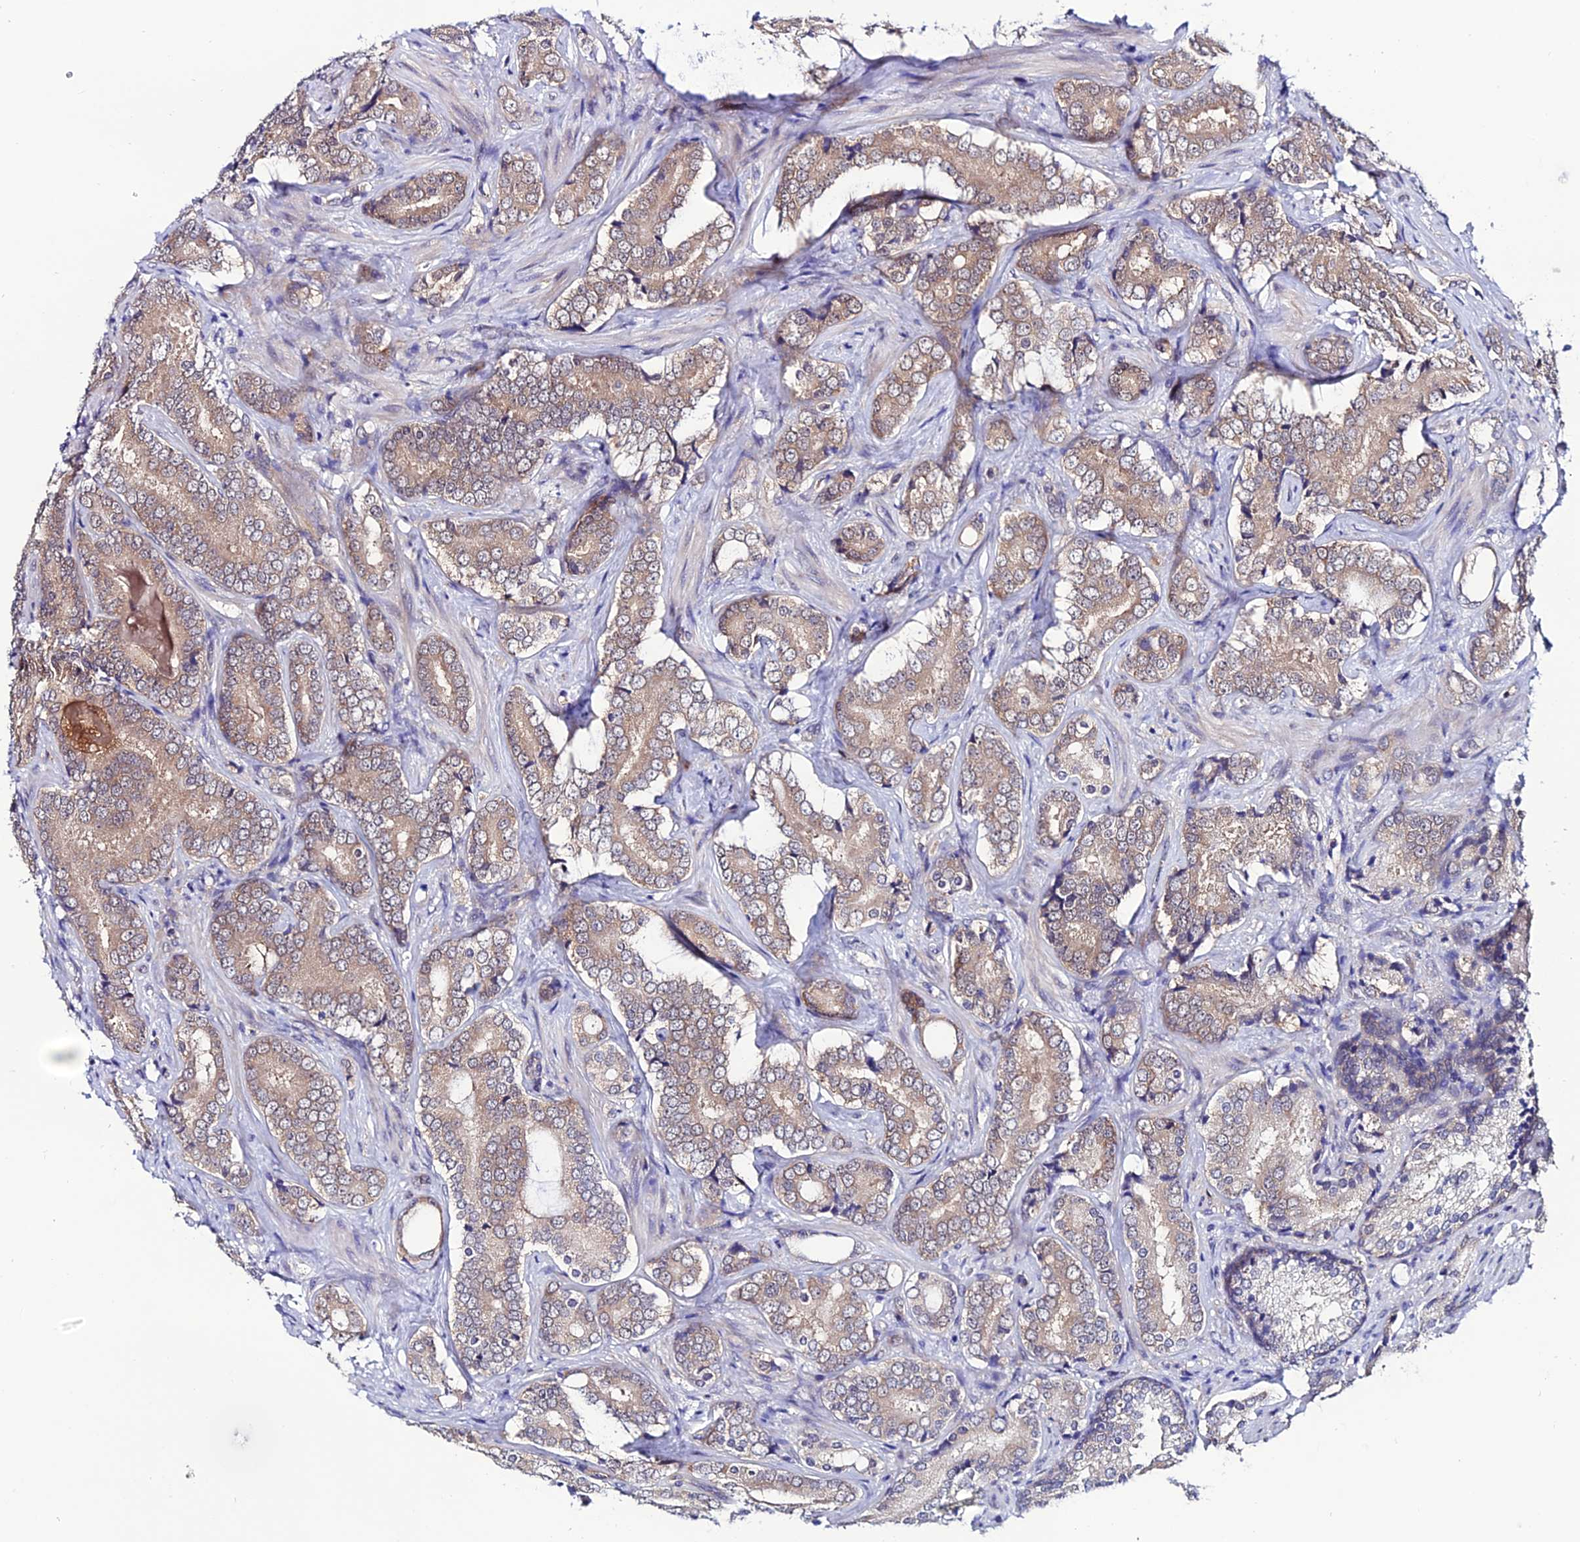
{"staining": {"intensity": "moderate", "quantity": ">75%", "location": "cytoplasmic/membranous"}, "tissue": "prostate cancer", "cell_type": "Tumor cells", "image_type": "cancer", "snomed": [{"axis": "morphology", "description": "Adenocarcinoma, Low grade"}, {"axis": "topography", "description": "Prostate"}], "caption": "The immunohistochemical stain labels moderate cytoplasmic/membranous staining in tumor cells of prostate cancer tissue. (DAB IHC with brightfield microscopy, high magnification).", "gene": "FZD8", "patient": {"sex": "male", "age": 58}}